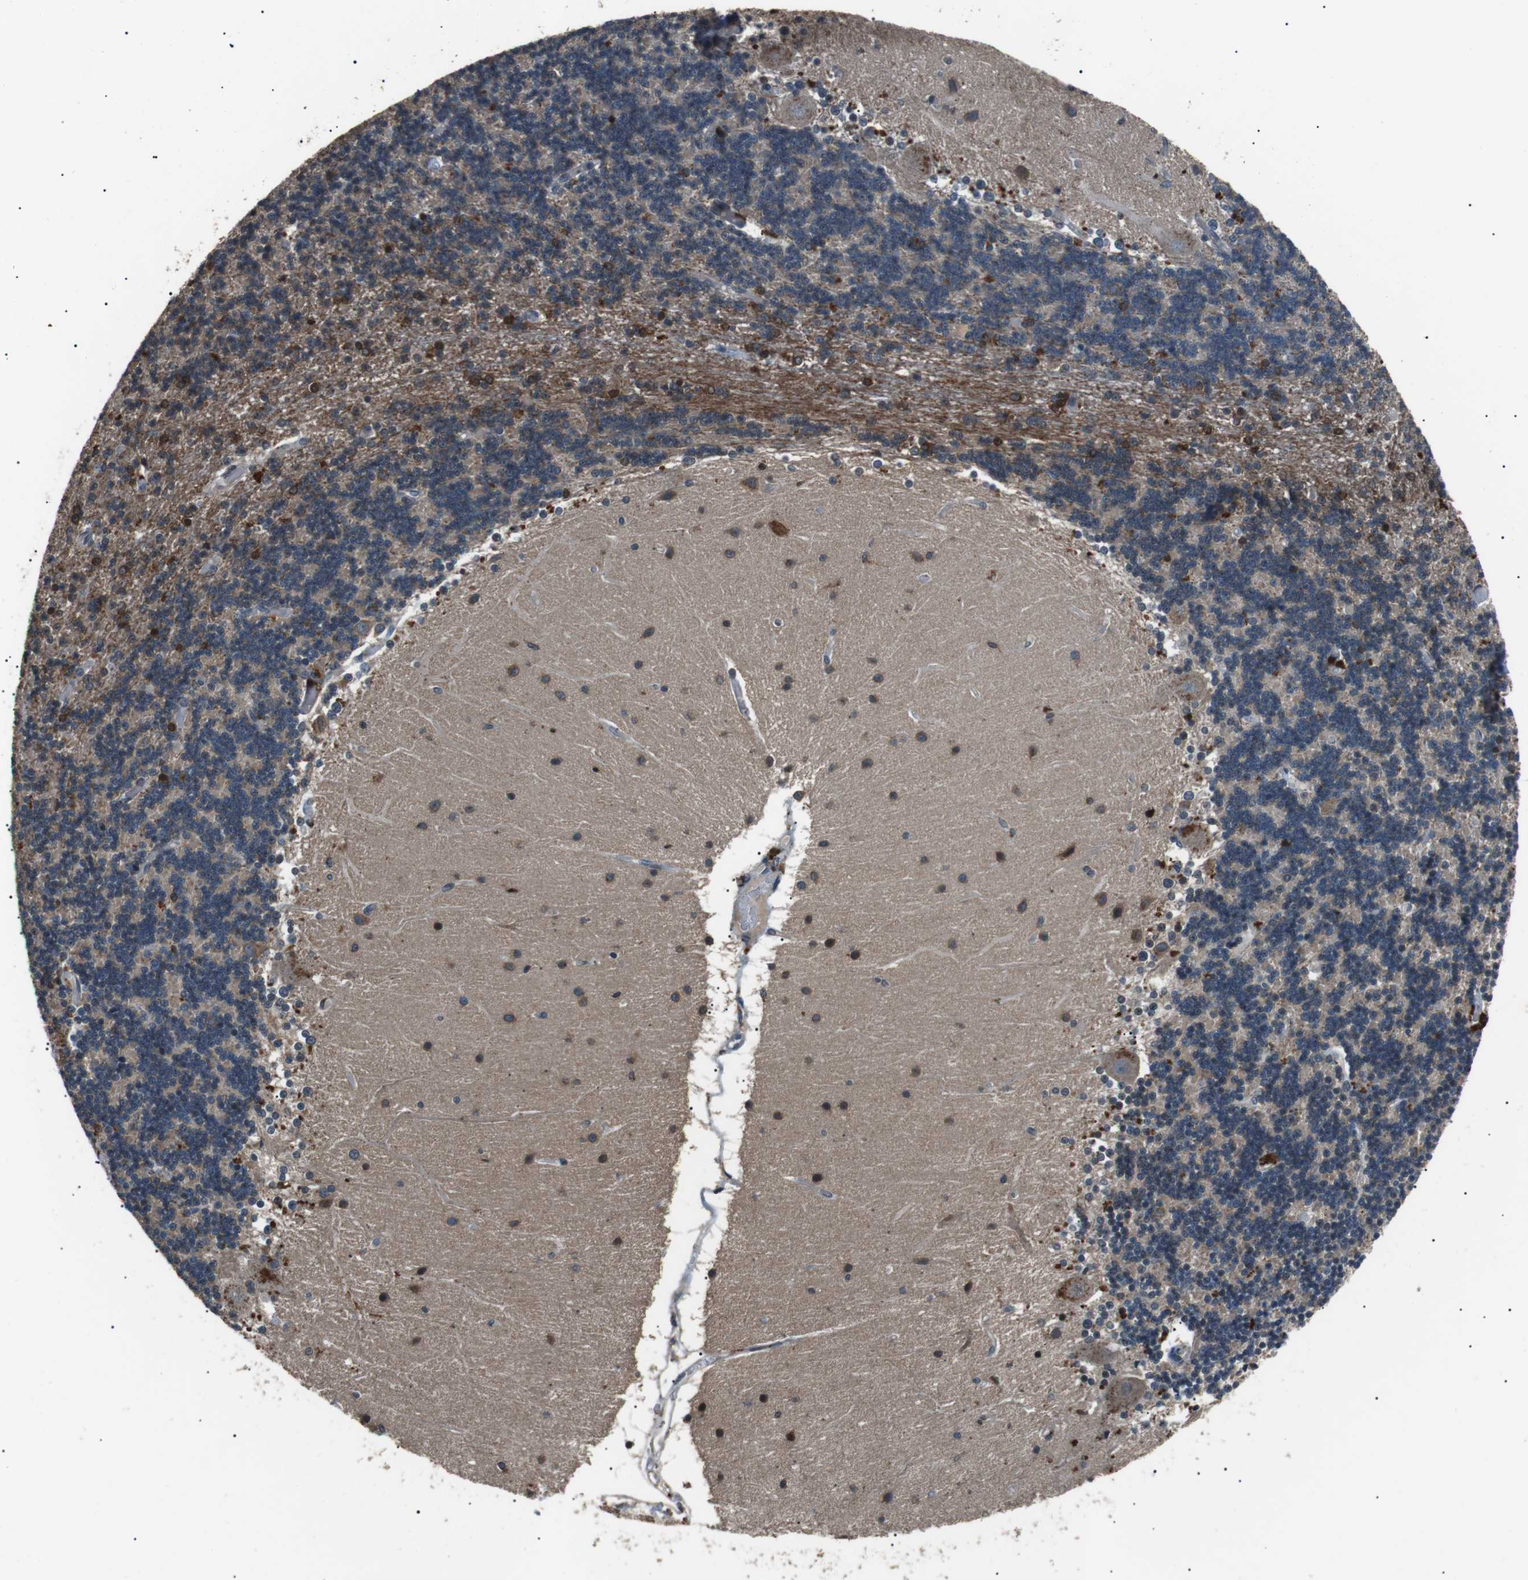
{"staining": {"intensity": "moderate", "quantity": "25%-75%", "location": "cytoplasmic/membranous"}, "tissue": "cerebellum", "cell_type": "Cells in granular layer", "image_type": "normal", "snomed": [{"axis": "morphology", "description": "Normal tissue, NOS"}, {"axis": "topography", "description": "Cerebellum"}], "caption": "Benign cerebellum displays moderate cytoplasmic/membranous expression in approximately 25%-75% of cells in granular layer.", "gene": "NEK7", "patient": {"sex": "female", "age": 54}}